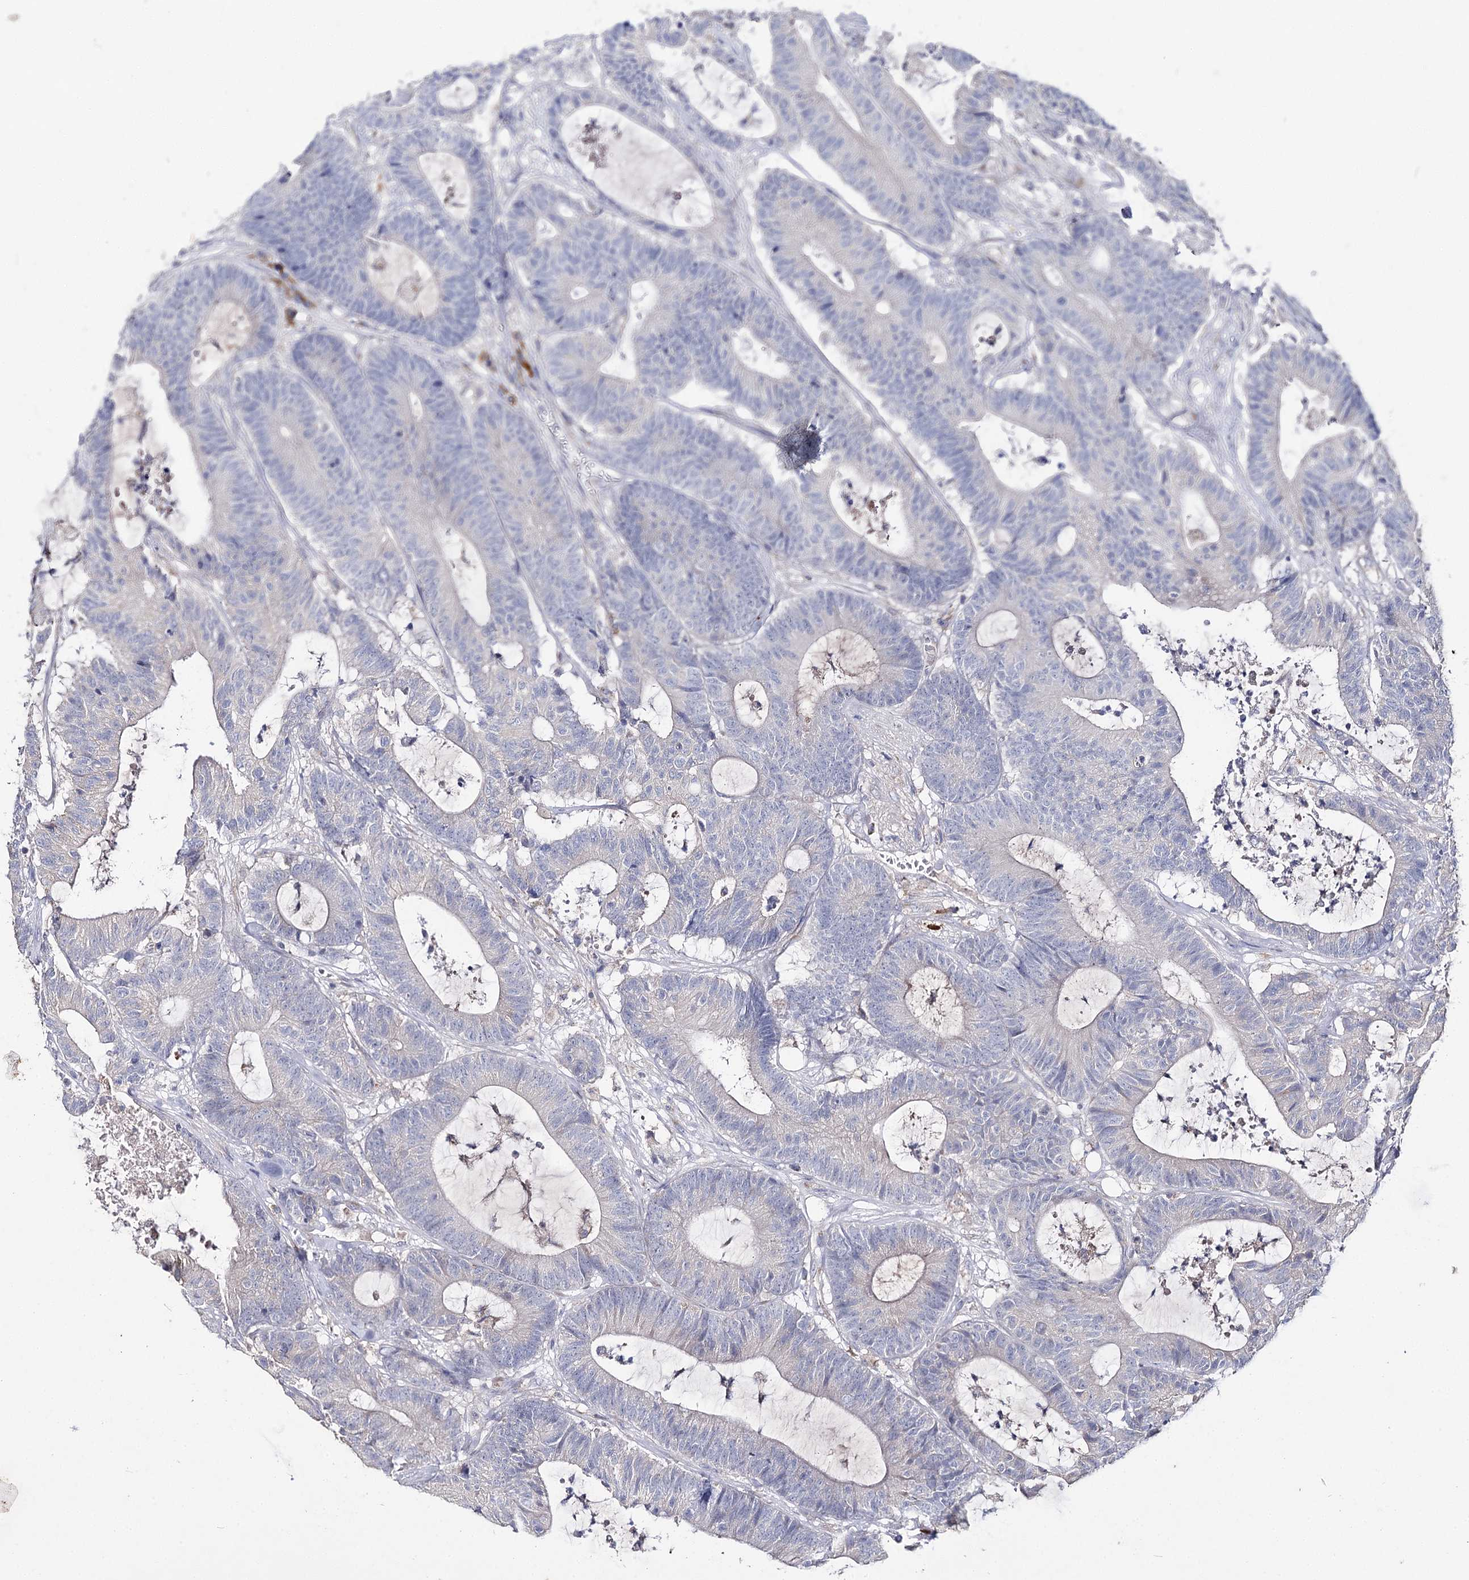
{"staining": {"intensity": "negative", "quantity": "none", "location": "none"}, "tissue": "colorectal cancer", "cell_type": "Tumor cells", "image_type": "cancer", "snomed": [{"axis": "morphology", "description": "Adenocarcinoma, NOS"}, {"axis": "topography", "description": "Colon"}], "caption": "Colorectal cancer was stained to show a protein in brown. There is no significant positivity in tumor cells.", "gene": "IL1RAP", "patient": {"sex": "female", "age": 84}}